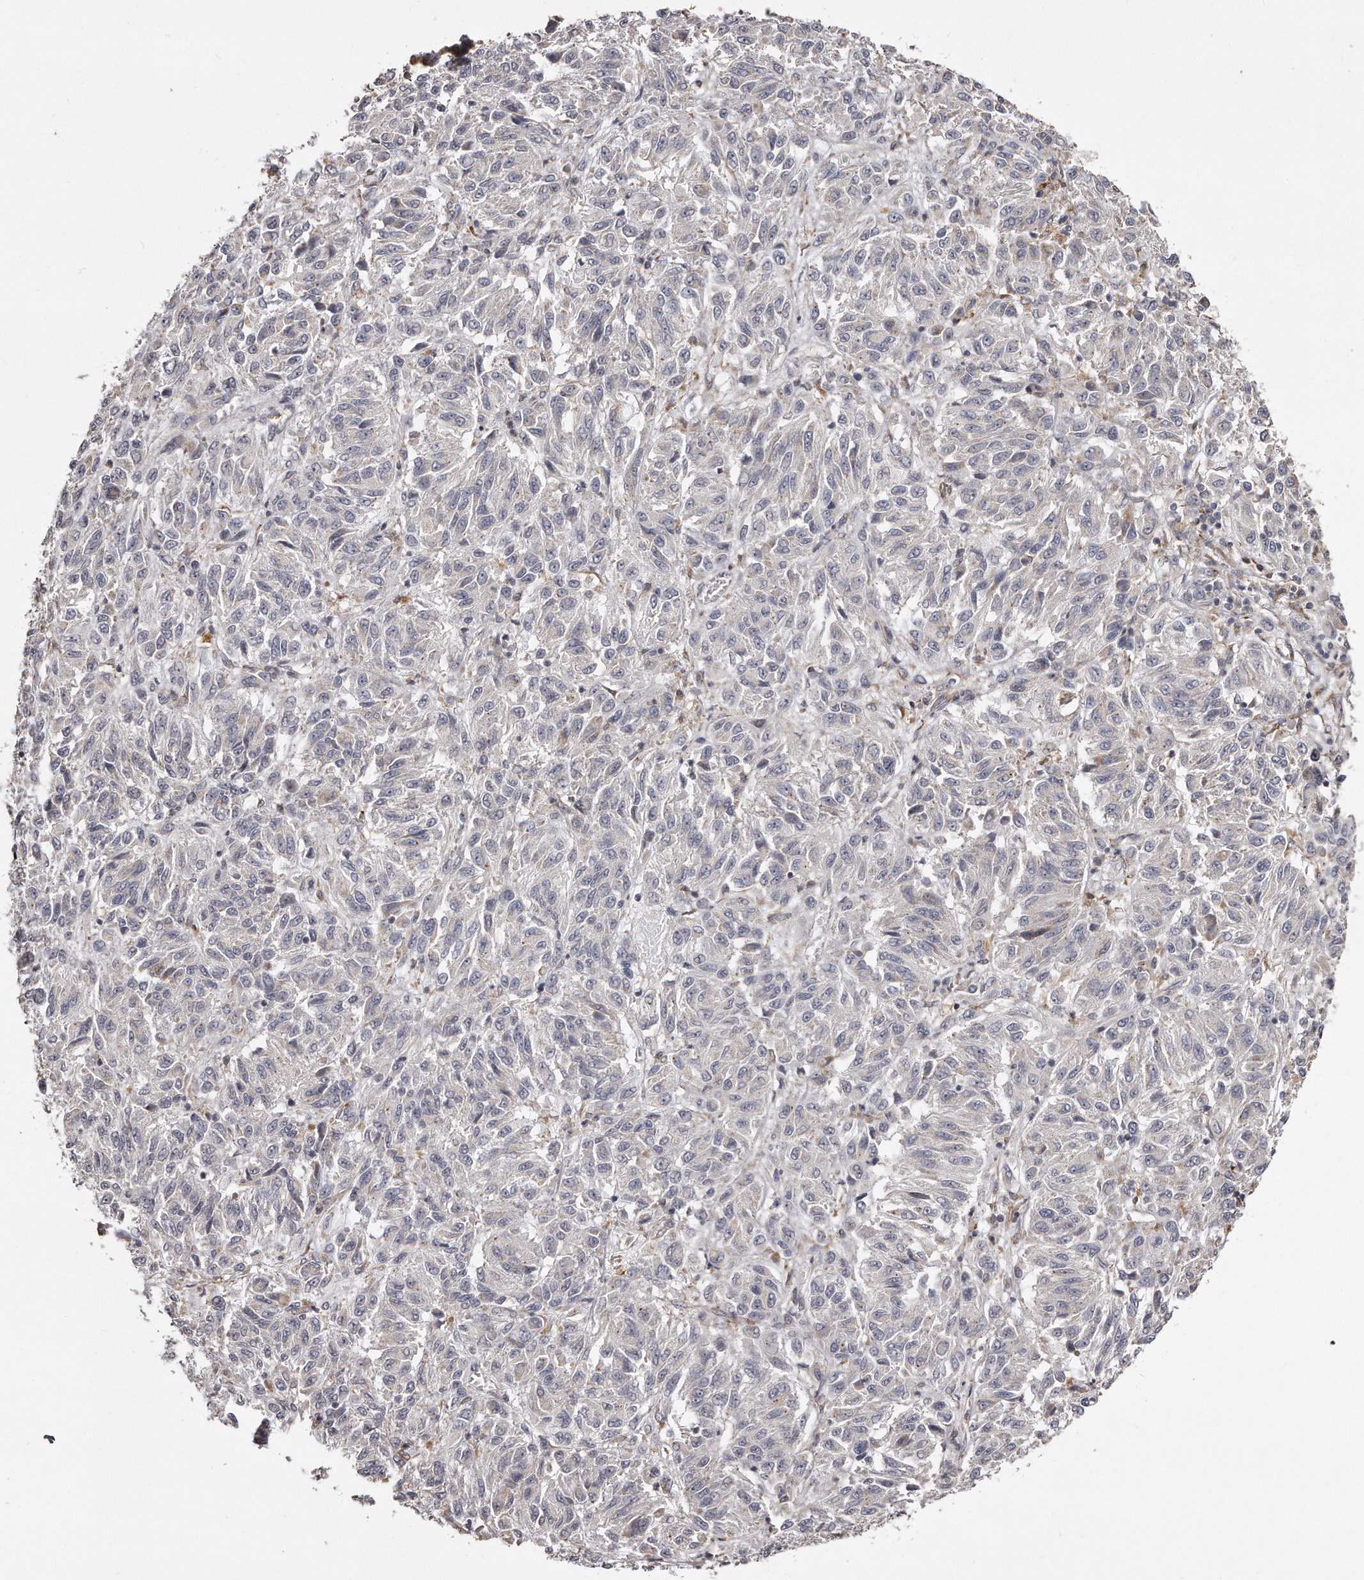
{"staining": {"intensity": "negative", "quantity": "none", "location": "none"}, "tissue": "melanoma", "cell_type": "Tumor cells", "image_type": "cancer", "snomed": [{"axis": "morphology", "description": "Malignant melanoma, Metastatic site"}, {"axis": "topography", "description": "Lung"}], "caption": "Malignant melanoma (metastatic site) was stained to show a protein in brown. There is no significant staining in tumor cells.", "gene": "TRAPPC14", "patient": {"sex": "male", "age": 64}}